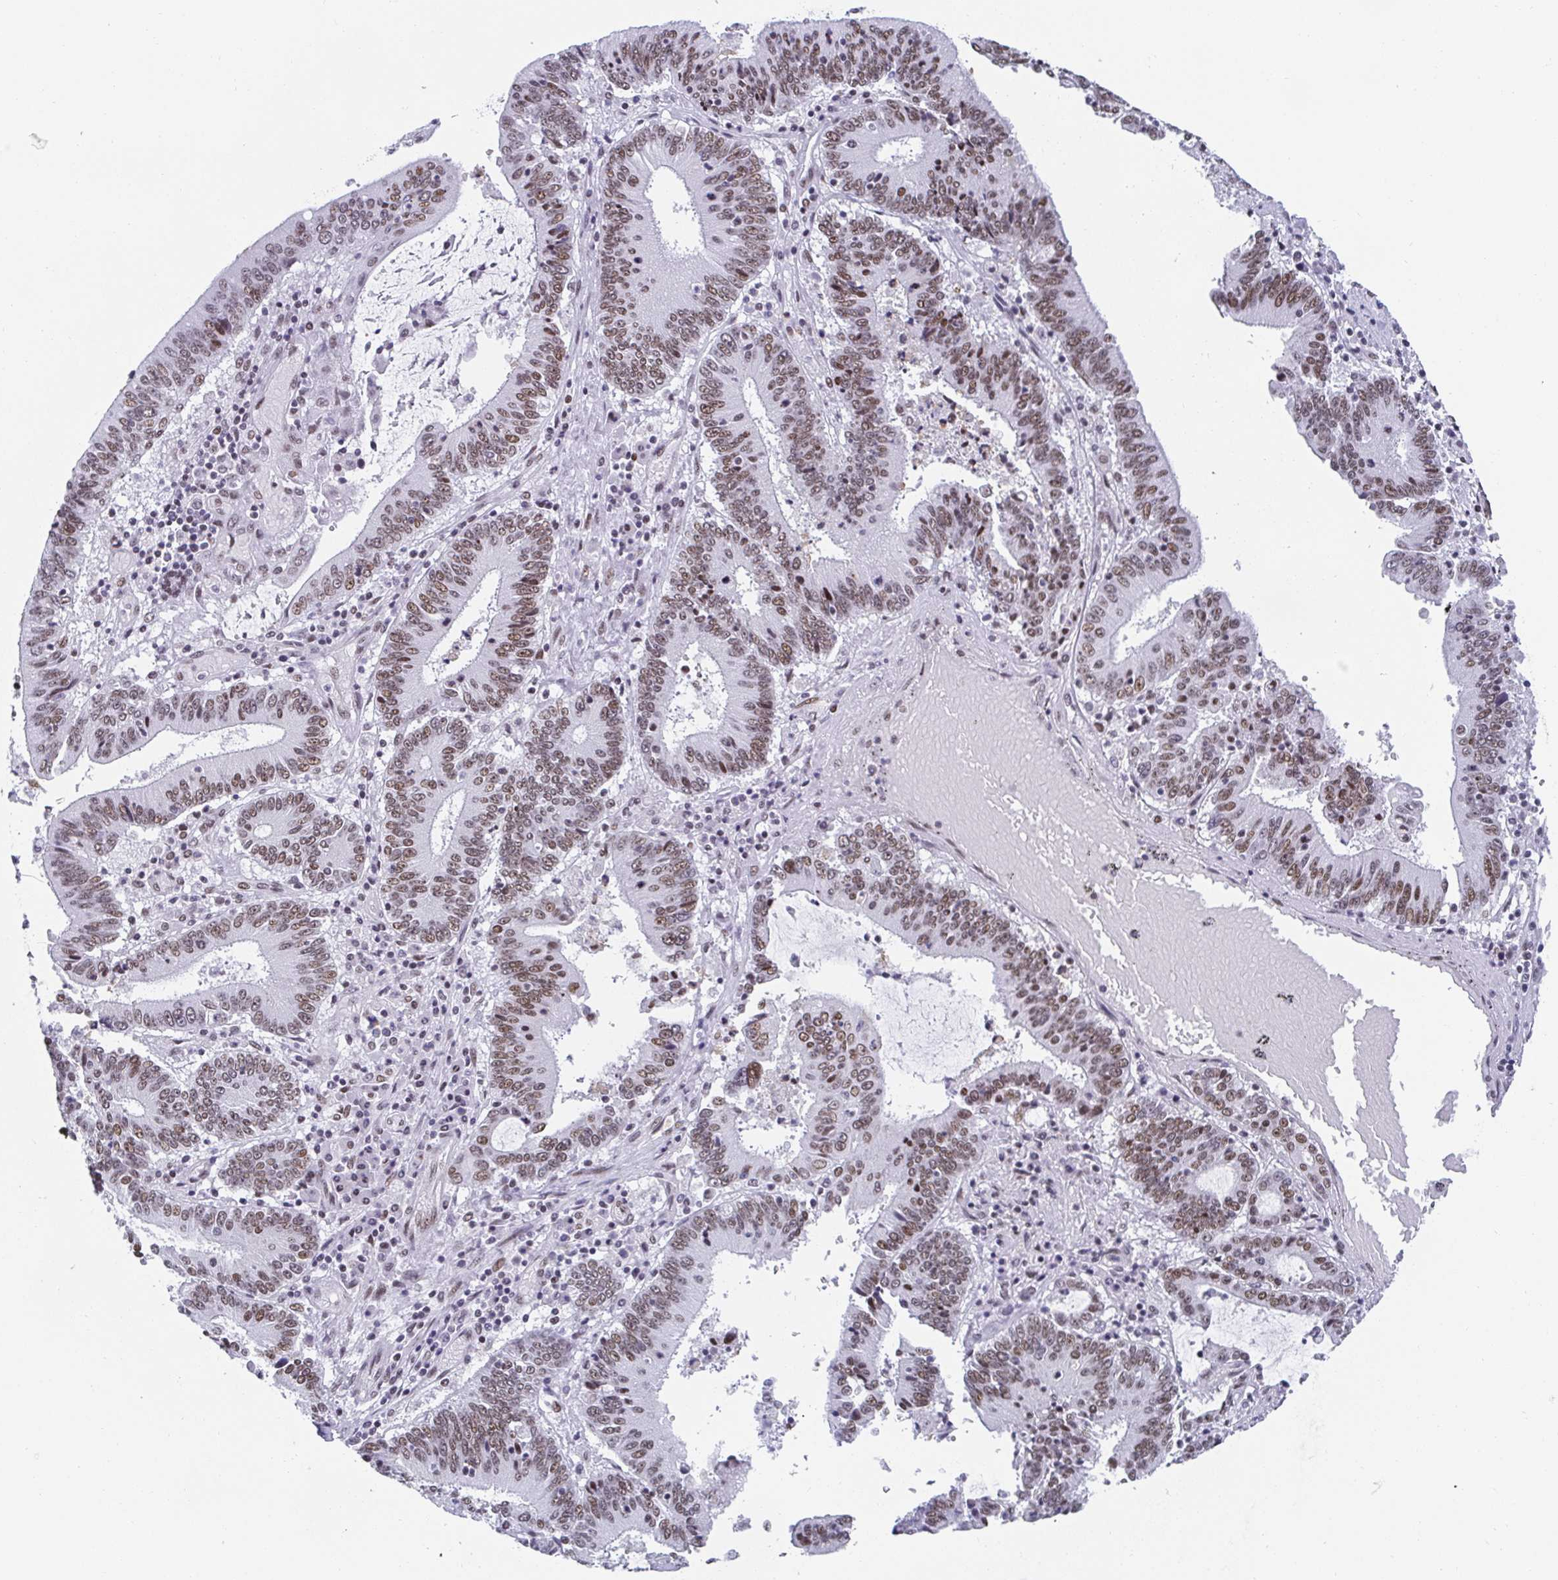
{"staining": {"intensity": "moderate", "quantity": ">75%", "location": "nuclear"}, "tissue": "stomach cancer", "cell_type": "Tumor cells", "image_type": "cancer", "snomed": [{"axis": "morphology", "description": "Adenocarcinoma, NOS"}, {"axis": "topography", "description": "Stomach, upper"}], "caption": "Human stomach cancer stained for a protein (brown) displays moderate nuclear positive staining in about >75% of tumor cells.", "gene": "SLC7A10", "patient": {"sex": "male", "age": 68}}